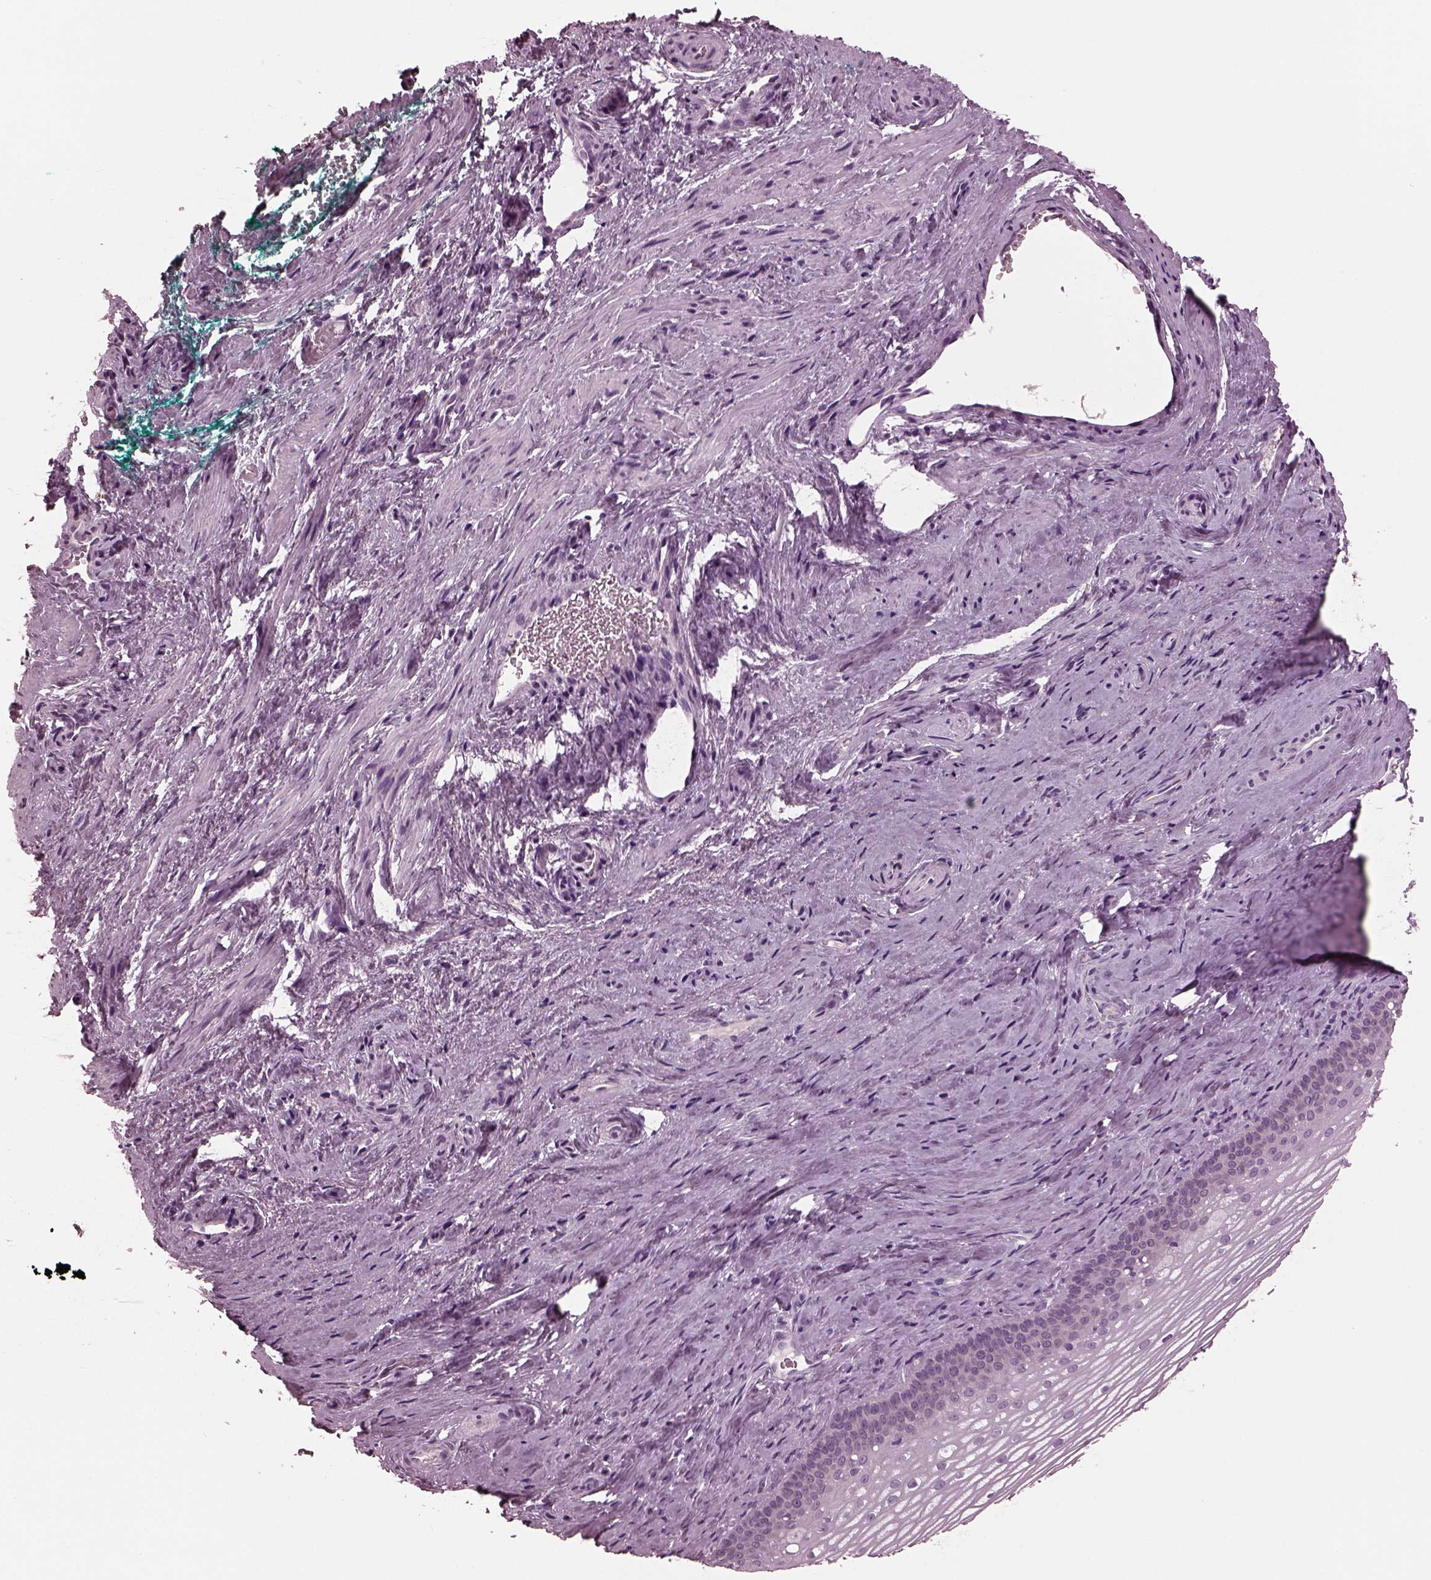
{"staining": {"intensity": "negative", "quantity": "none", "location": "none"}, "tissue": "vagina", "cell_type": "Squamous epithelial cells", "image_type": "normal", "snomed": [{"axis": "morphology", "description": "Normal tissue, NOS"}, {"axis": "topography", "description": "Vagina"}], "caption": "High power microscopy photomicrograph of an IHC micrograph of benign vagina, revealing no significant staining in squamous epithelial cells. The staining is performed using DAB brown chromogen with nuclei counter-stained in using hematoxylin.", "gene": "MIB2", "patient": {"sex": "female", "age": 44}}